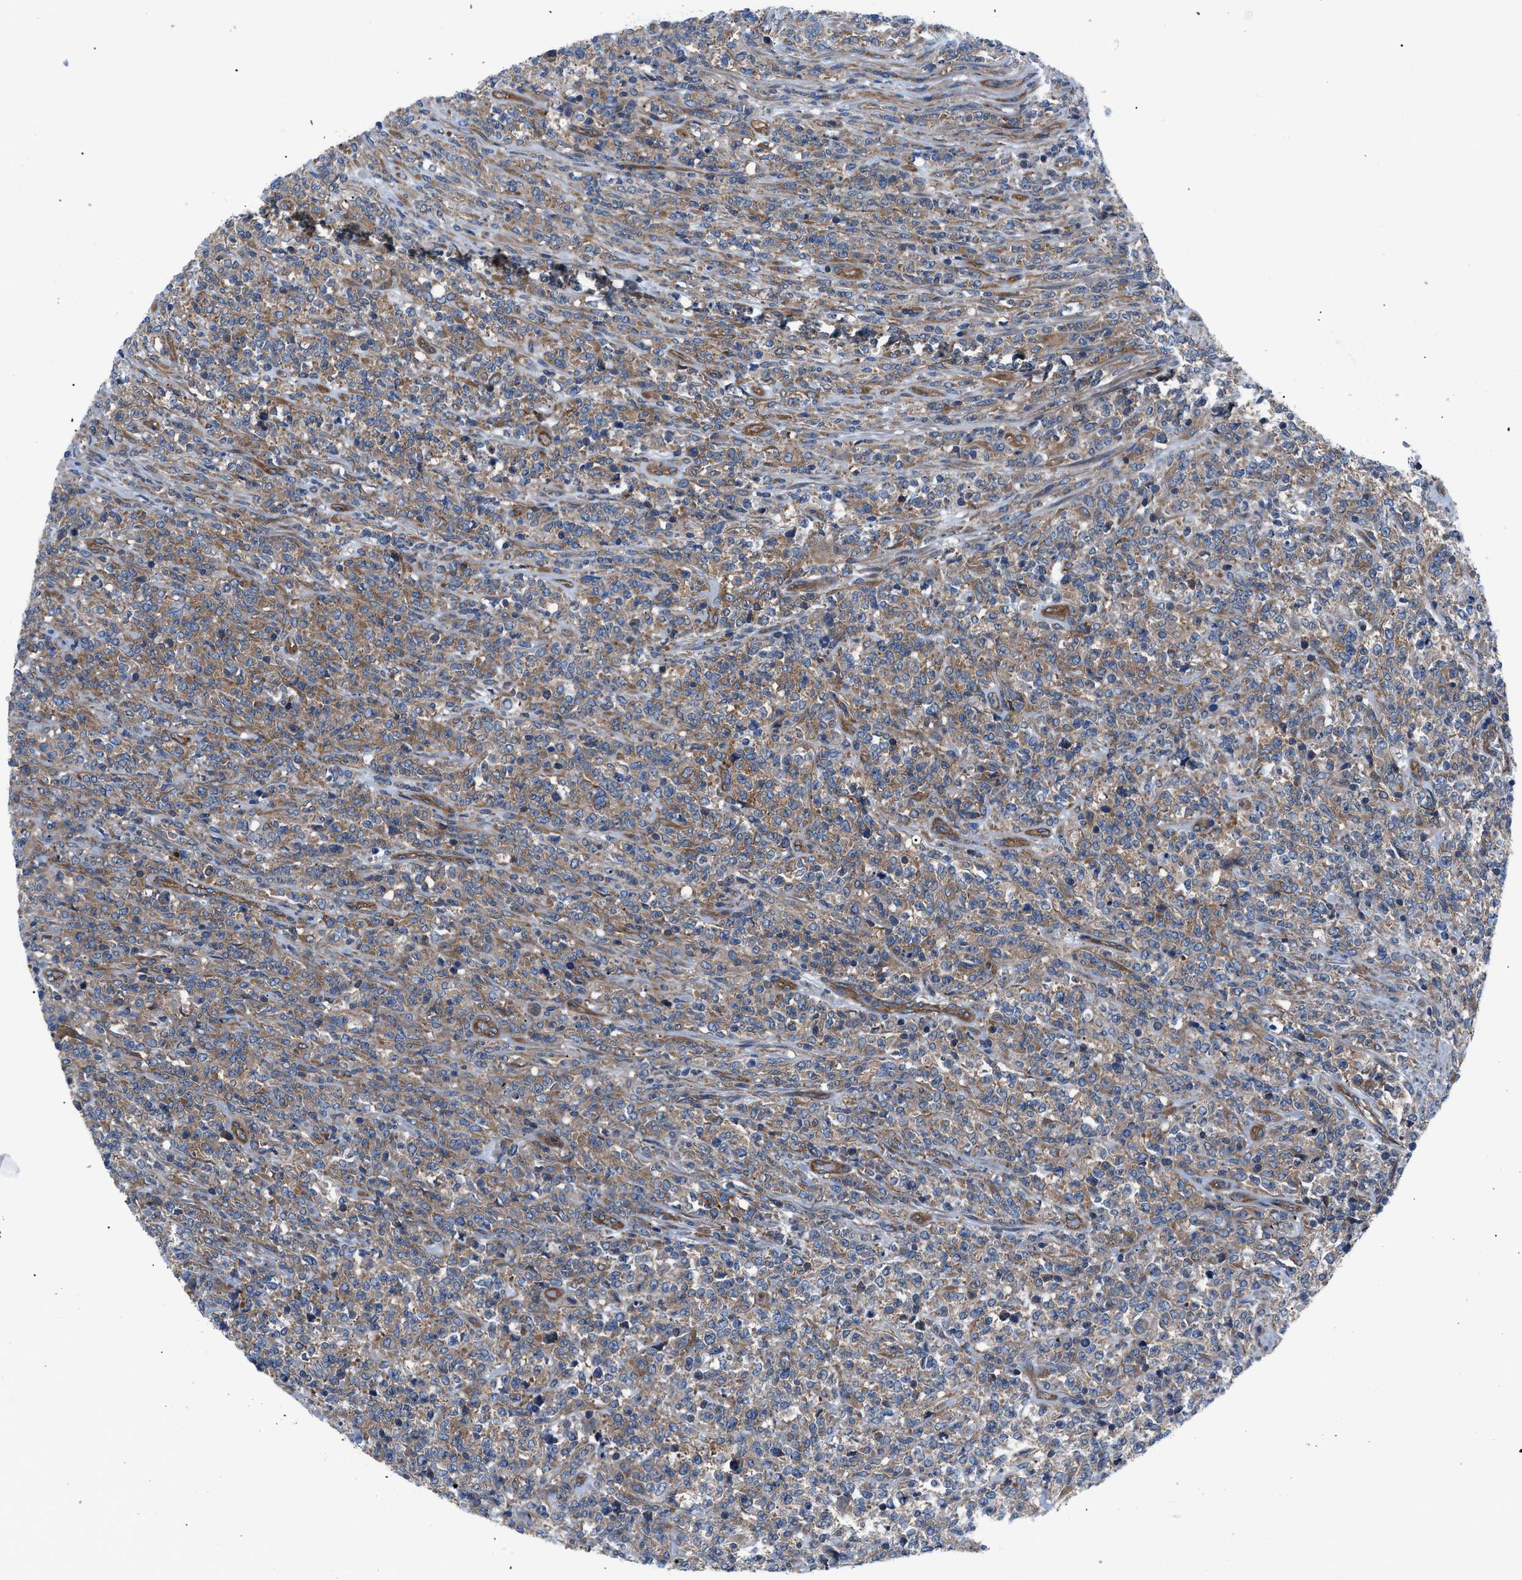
{"staining": {"intensity": "moderate", "quantity": ">75%", "location": "cytoplasmic/membranous"}, "tissue": "lymphoma", "cell_type": "Tumor cells", "image_type": "cancer", "snomed": [{"axis": "morphology", "description": "Malignant lymphoma, non-Hodgkin's type, High grade"}, {"axis": "topography", "description": "Soft tissue"}], "caption": "Tumor cells show moderate cytoplasmic/membranous positivity in approximately >75% of cells in lymphoma.", "gene": "TRIP4", "patient": {"sex": "male", "age": 18}}